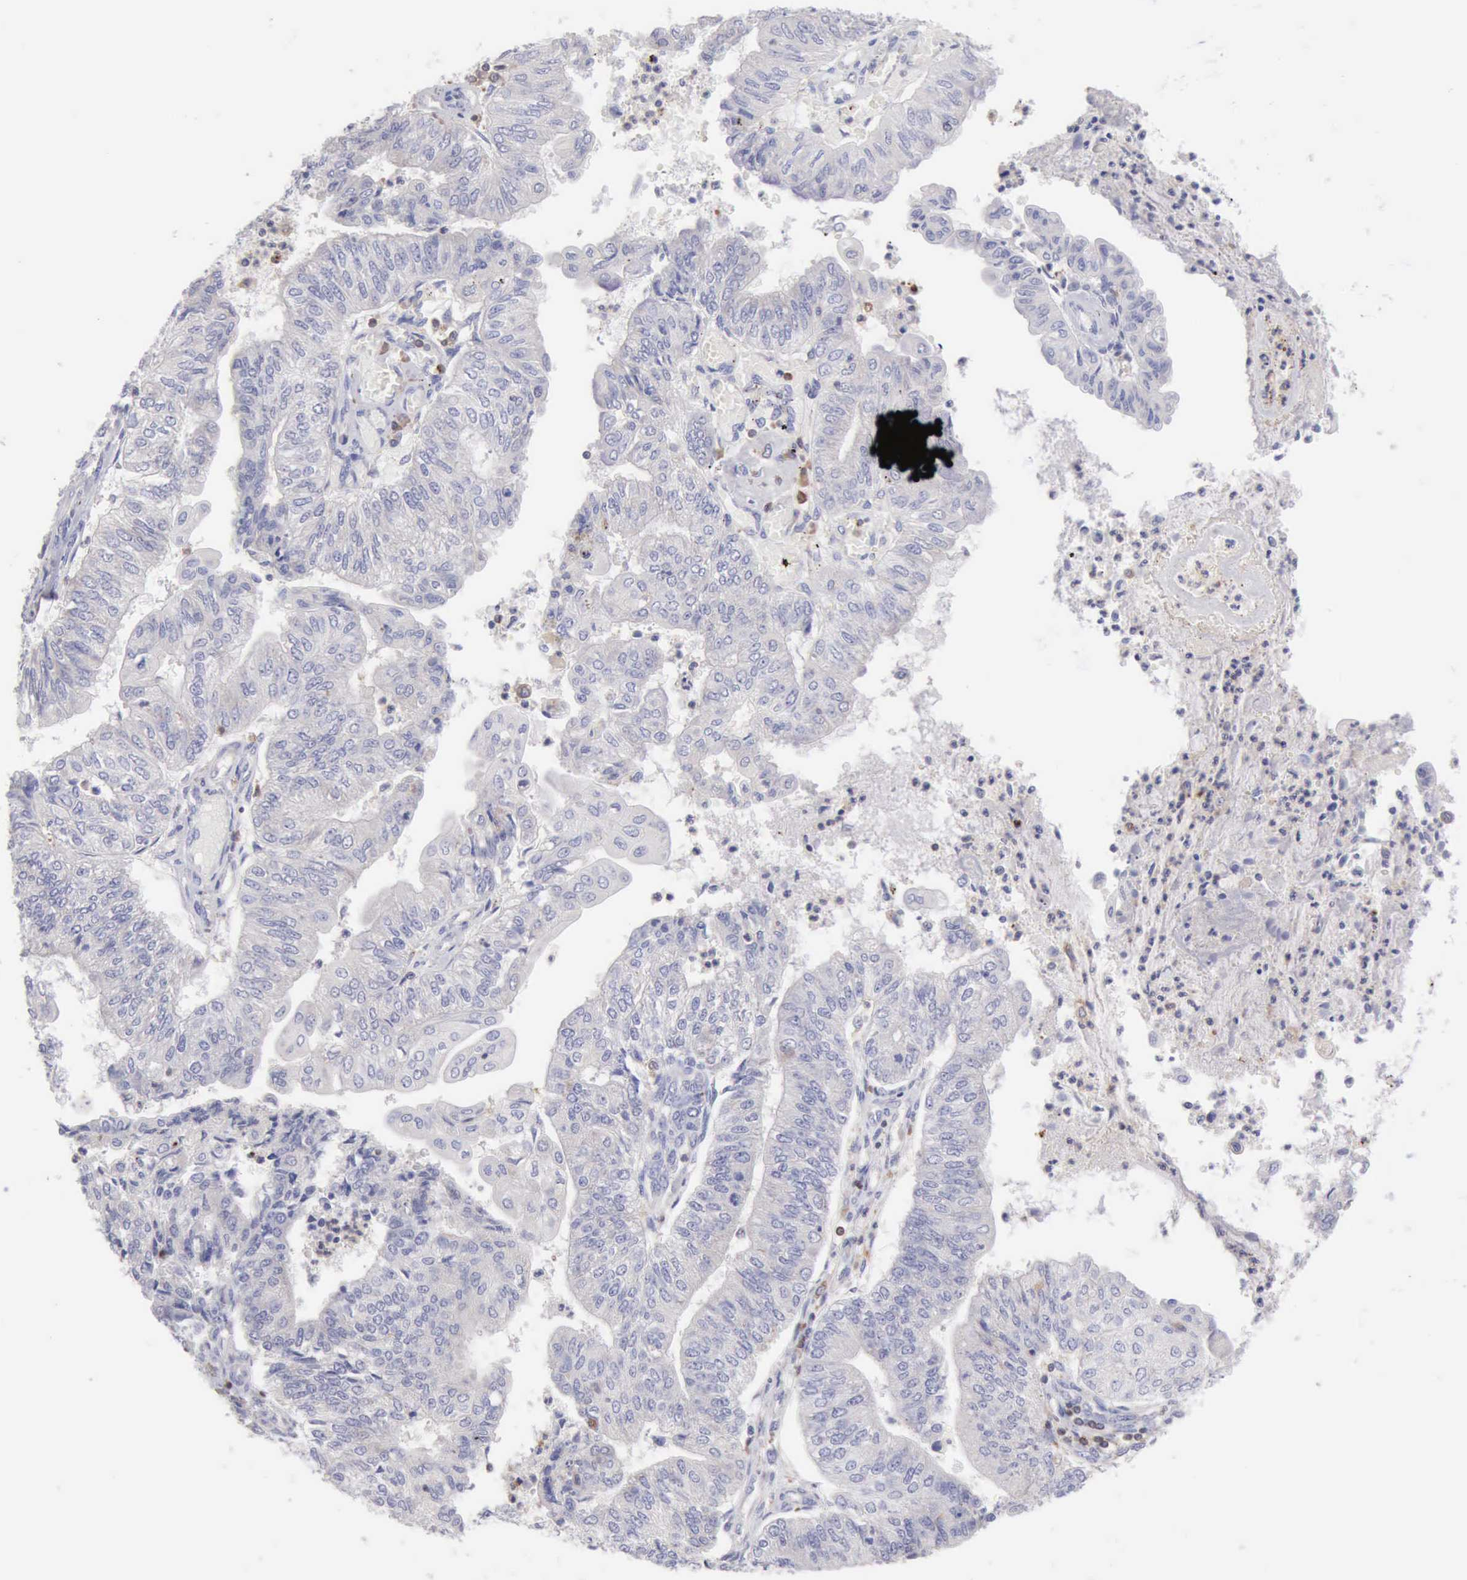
{"staining": {"intensity": "negative", "quantity": "none", "location": "none"}, "tissue": "endometrial cancer", "cell_type": "Tumor cells", "image_type": "cancer", "snomed": [{"axis": "morphology", "description": "Adenocarcinoma, NOS"}, {"axis": "topography", "description": "Endometrium"}], "caption": "High magnification brightfield microscopy of endometrial cancer stained with DAB (brown) and counterstained with hematoxylin (blue): tumor cells show no significant positivity. The staining is performed using DAB brown chromogen with nuclei counter-stained in using hematoxylin.", "gene": "SASH3", "patient": {"sex": "female", "age": 59}}